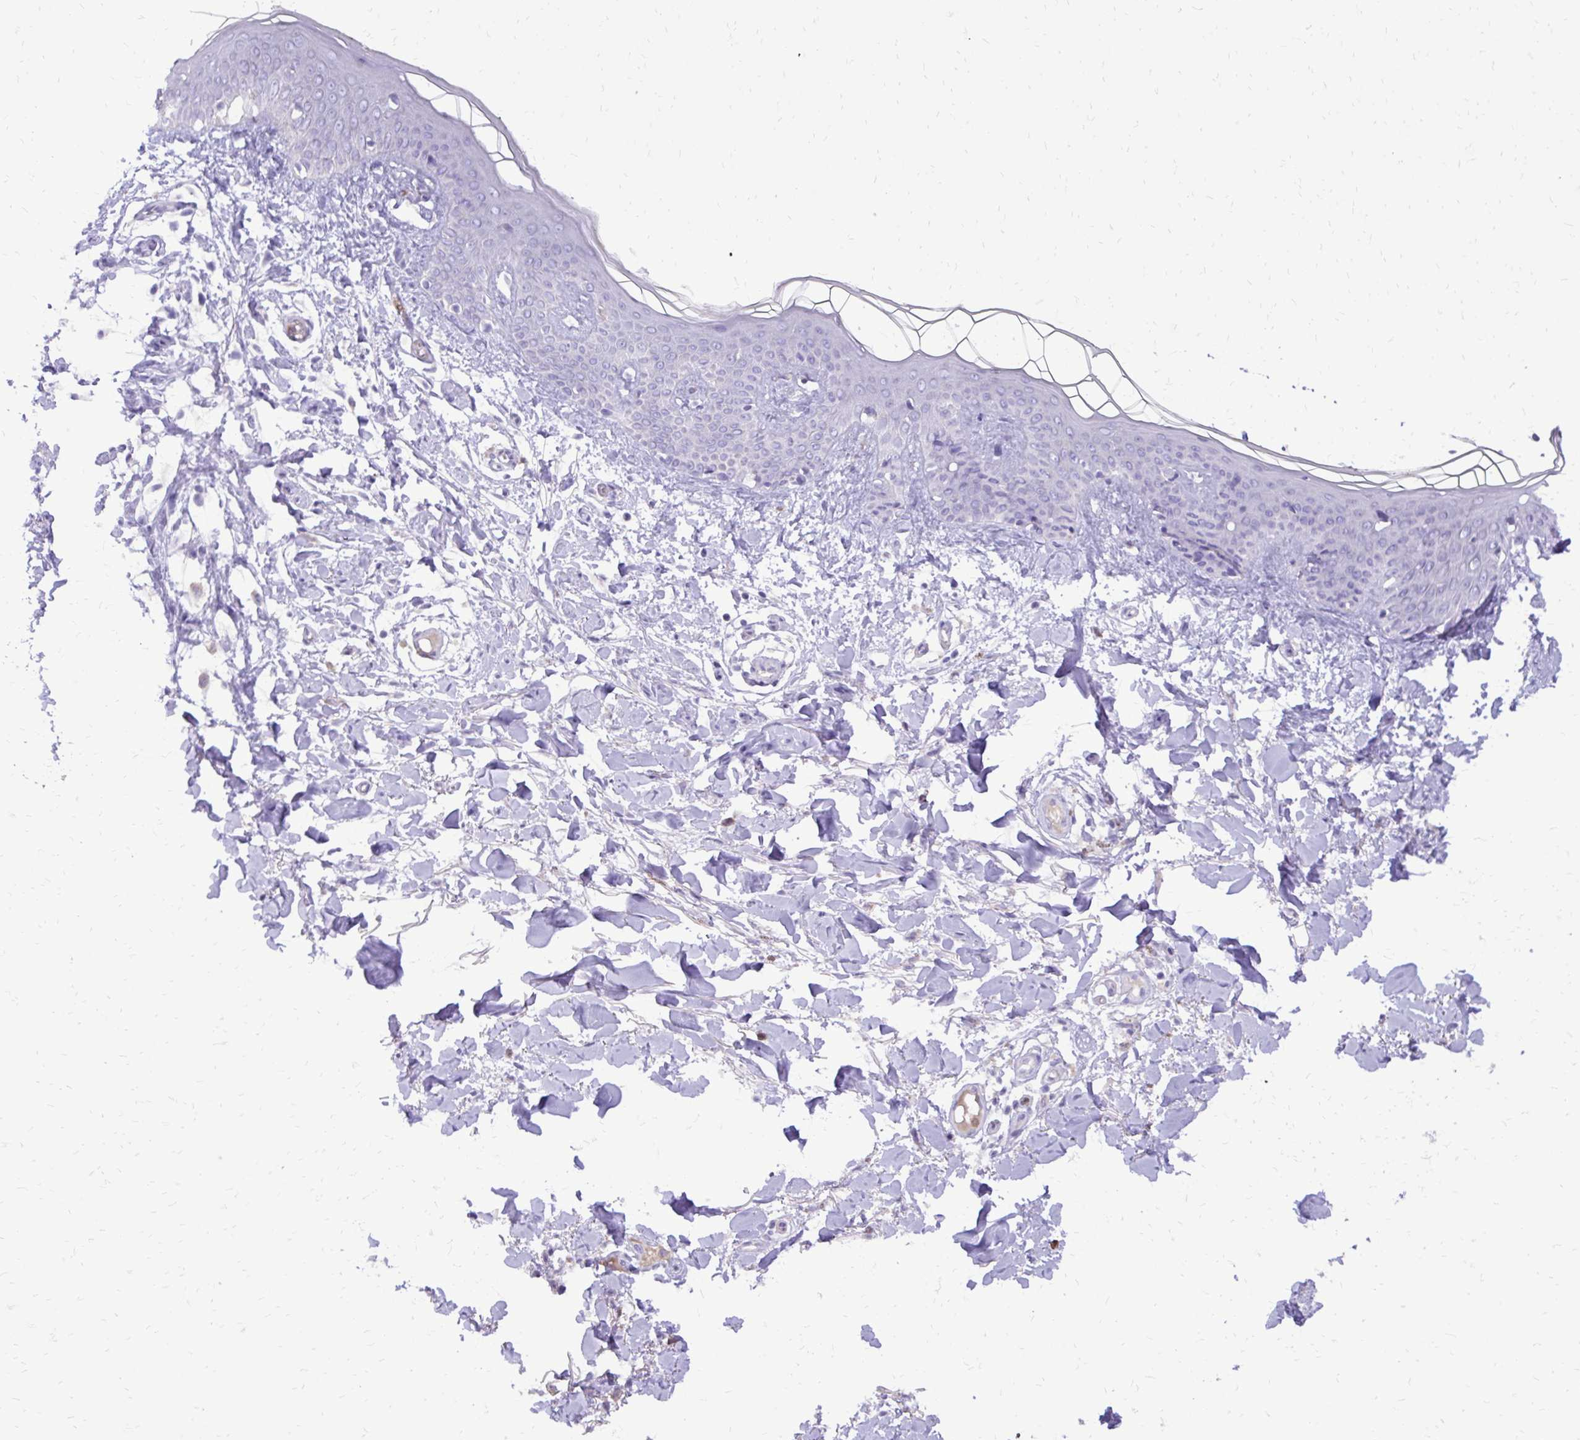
{"staining": {"intensity": "negative", "quantity": "none", "location": "none"}, "tissue": "skin", "cell_type": "Fibroblasts", "image_type": "normal", "snomed": [{"axis": "morphology", "description": "Normal tissue, NOS"}, {"axis": "topography", "description": "Skin"}], "caption": "The micrograph reveals no significant positivity in fibroblasts of skin. (DAB (3,3'-diaminobenzidine) IHC visualized using brightfield microscopy, high magnification).", "gene": "CAT", "patient": {"sex": "female", "age": 34}}